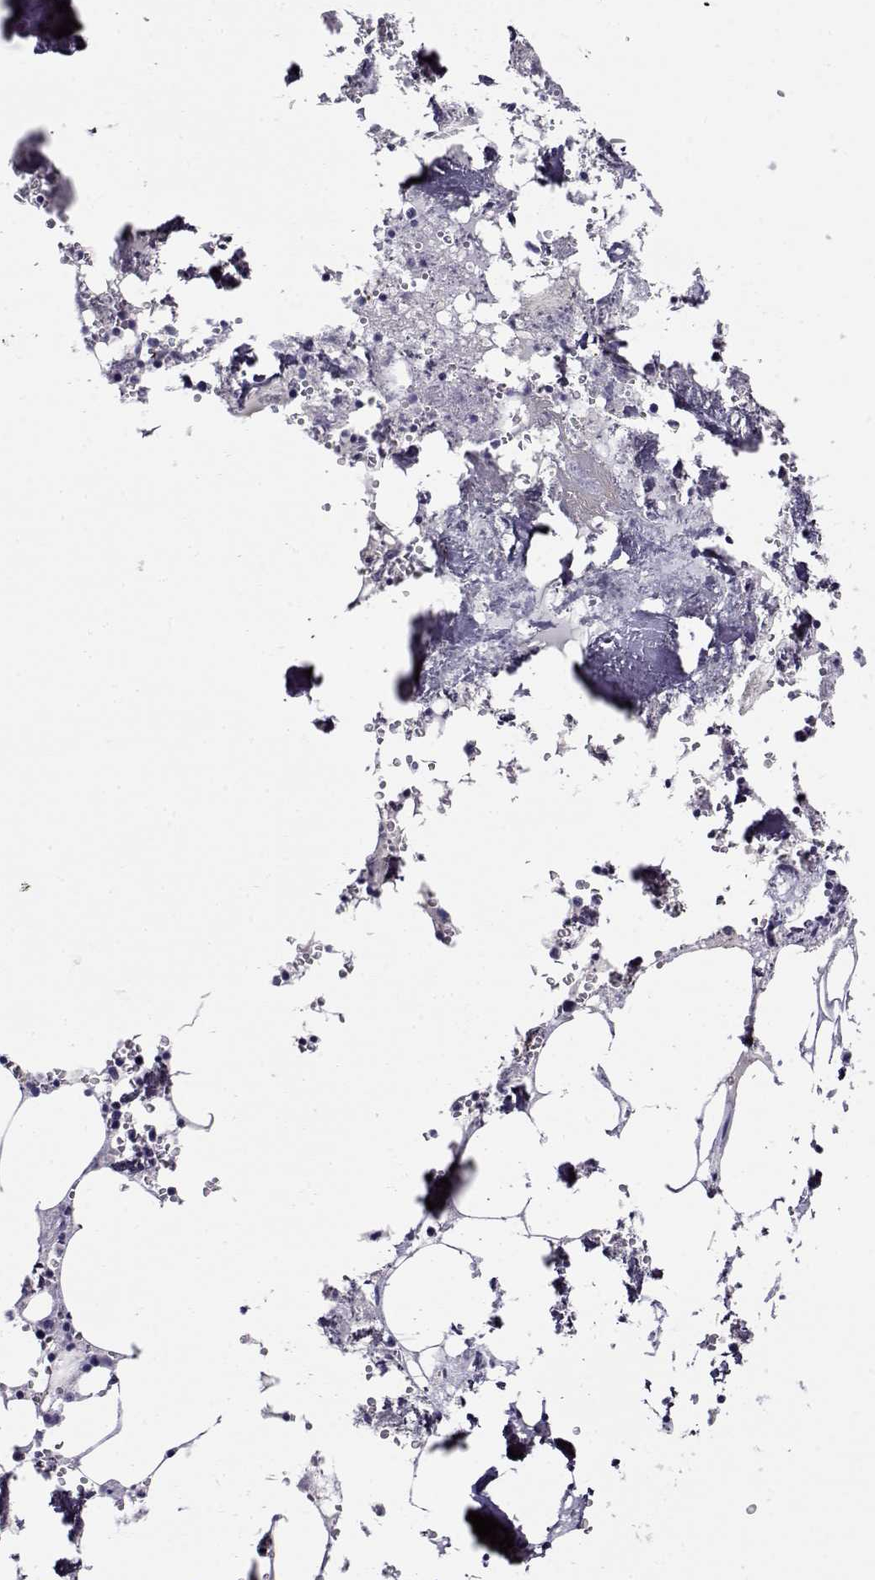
{"staining": {"intensity": "negative", "quantity": "none", "location": "none"}, "tissue": "bone marrow", "cell_type": "Hematopoietic cells", "image_type": "normal", "snomed": [{"axis": "morphology", "description": "Normal tissue, NOS"}, {"axis": "topography", "description": "Bone marrow"}], "caption": "A high-resolution histopathology image shows IHC staining of benign bone marrow, which displays no significant staining in hematopoietic cells.", "gene": "CABS1", "patient": {"sex": "male", "age": 54}}